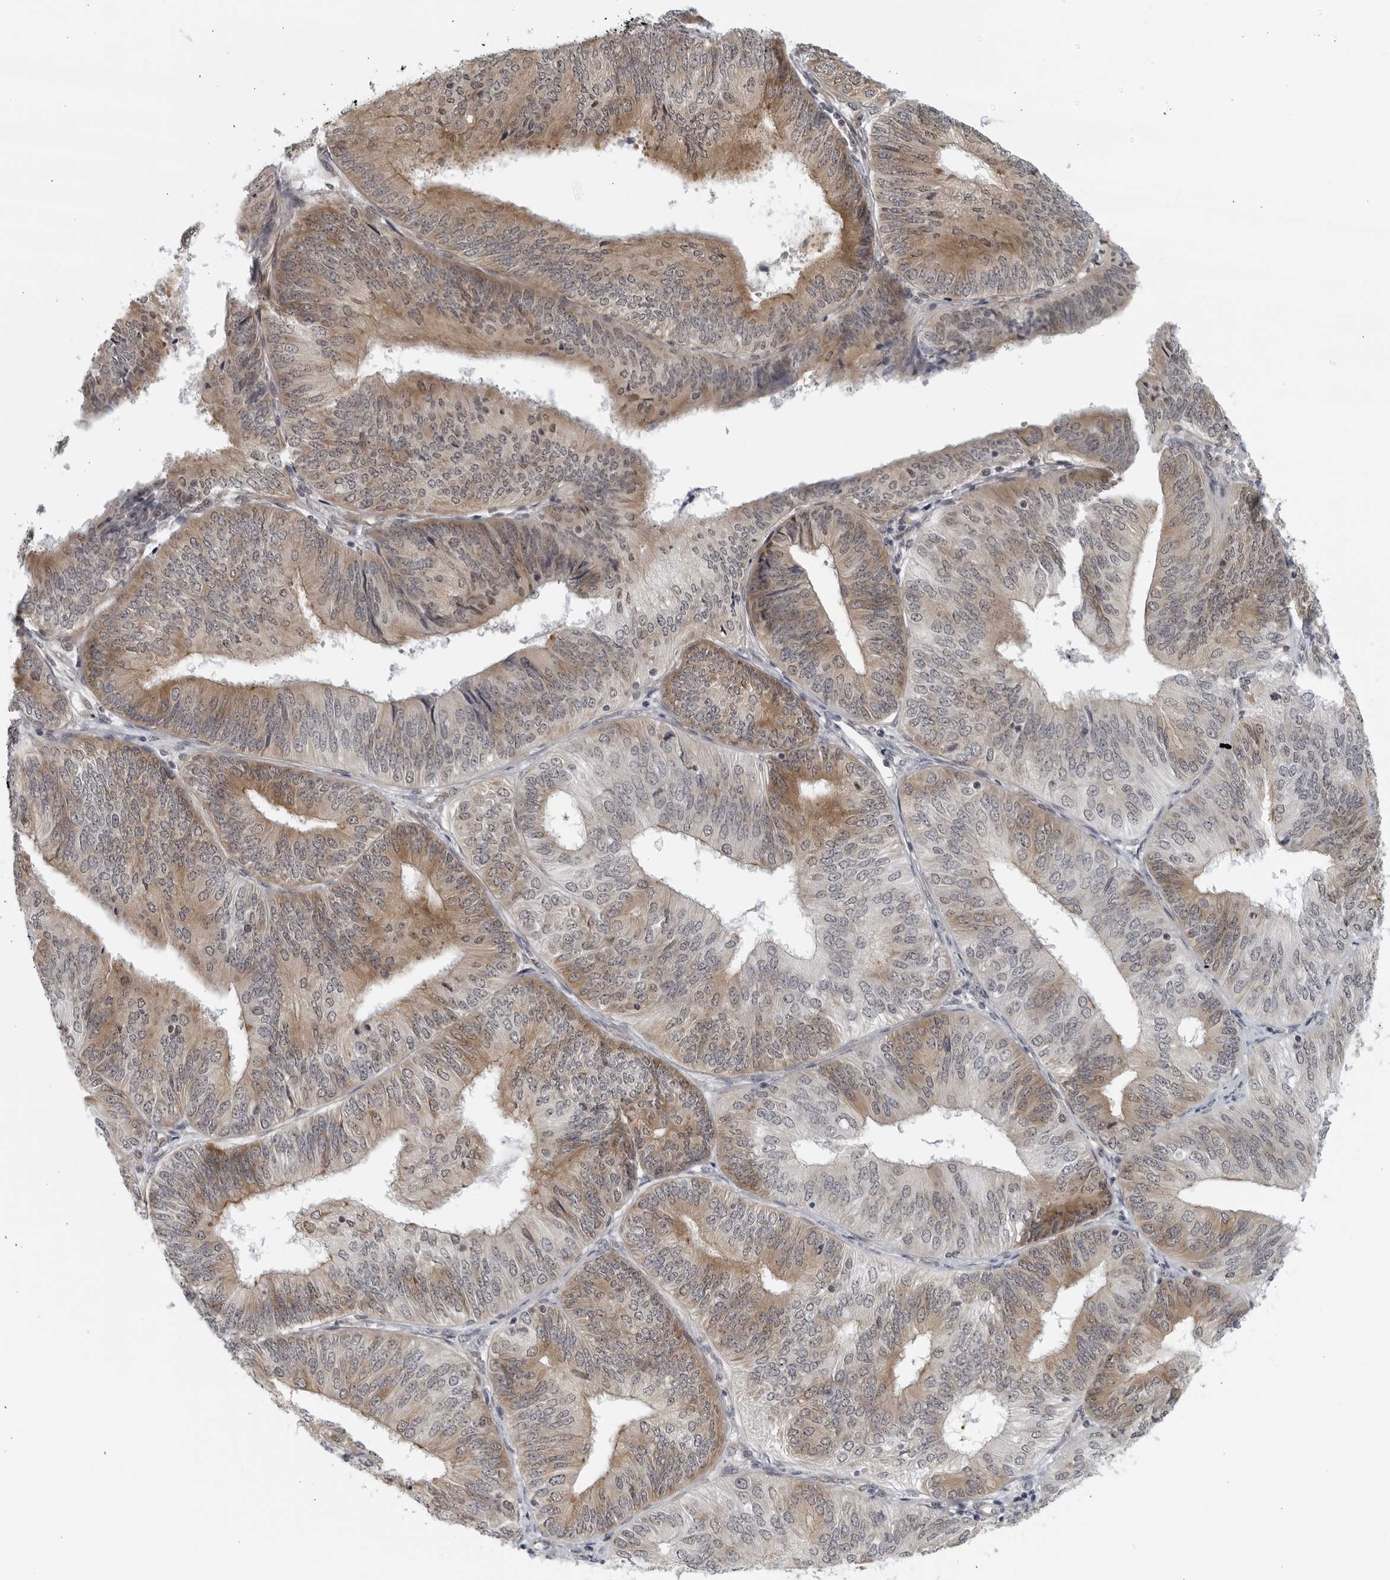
{"staining": {"intensity": "moderate", "quantity": "25%-75%", "location": "cytoplasmic/membranous"}, "tissue": "endometrial cancer", "cell_type": "Tumor cells", "image_type": "cancer", "snomed": [{"axis": "morphology", "description": "Adenocarcinoma, NOS"}, {"axis": "topography", "description": "Endometrium"}], "caption": "This photomicrograph shows immunohistochemistry (IHC) staining of human adenocarcinoma (endometrial), with medium moderate cytoplasmic/membranous staining in about 25%-75% of tumor cells.", "gene": "RC3H1", "patient": {"sex": "female", "age": 58}}